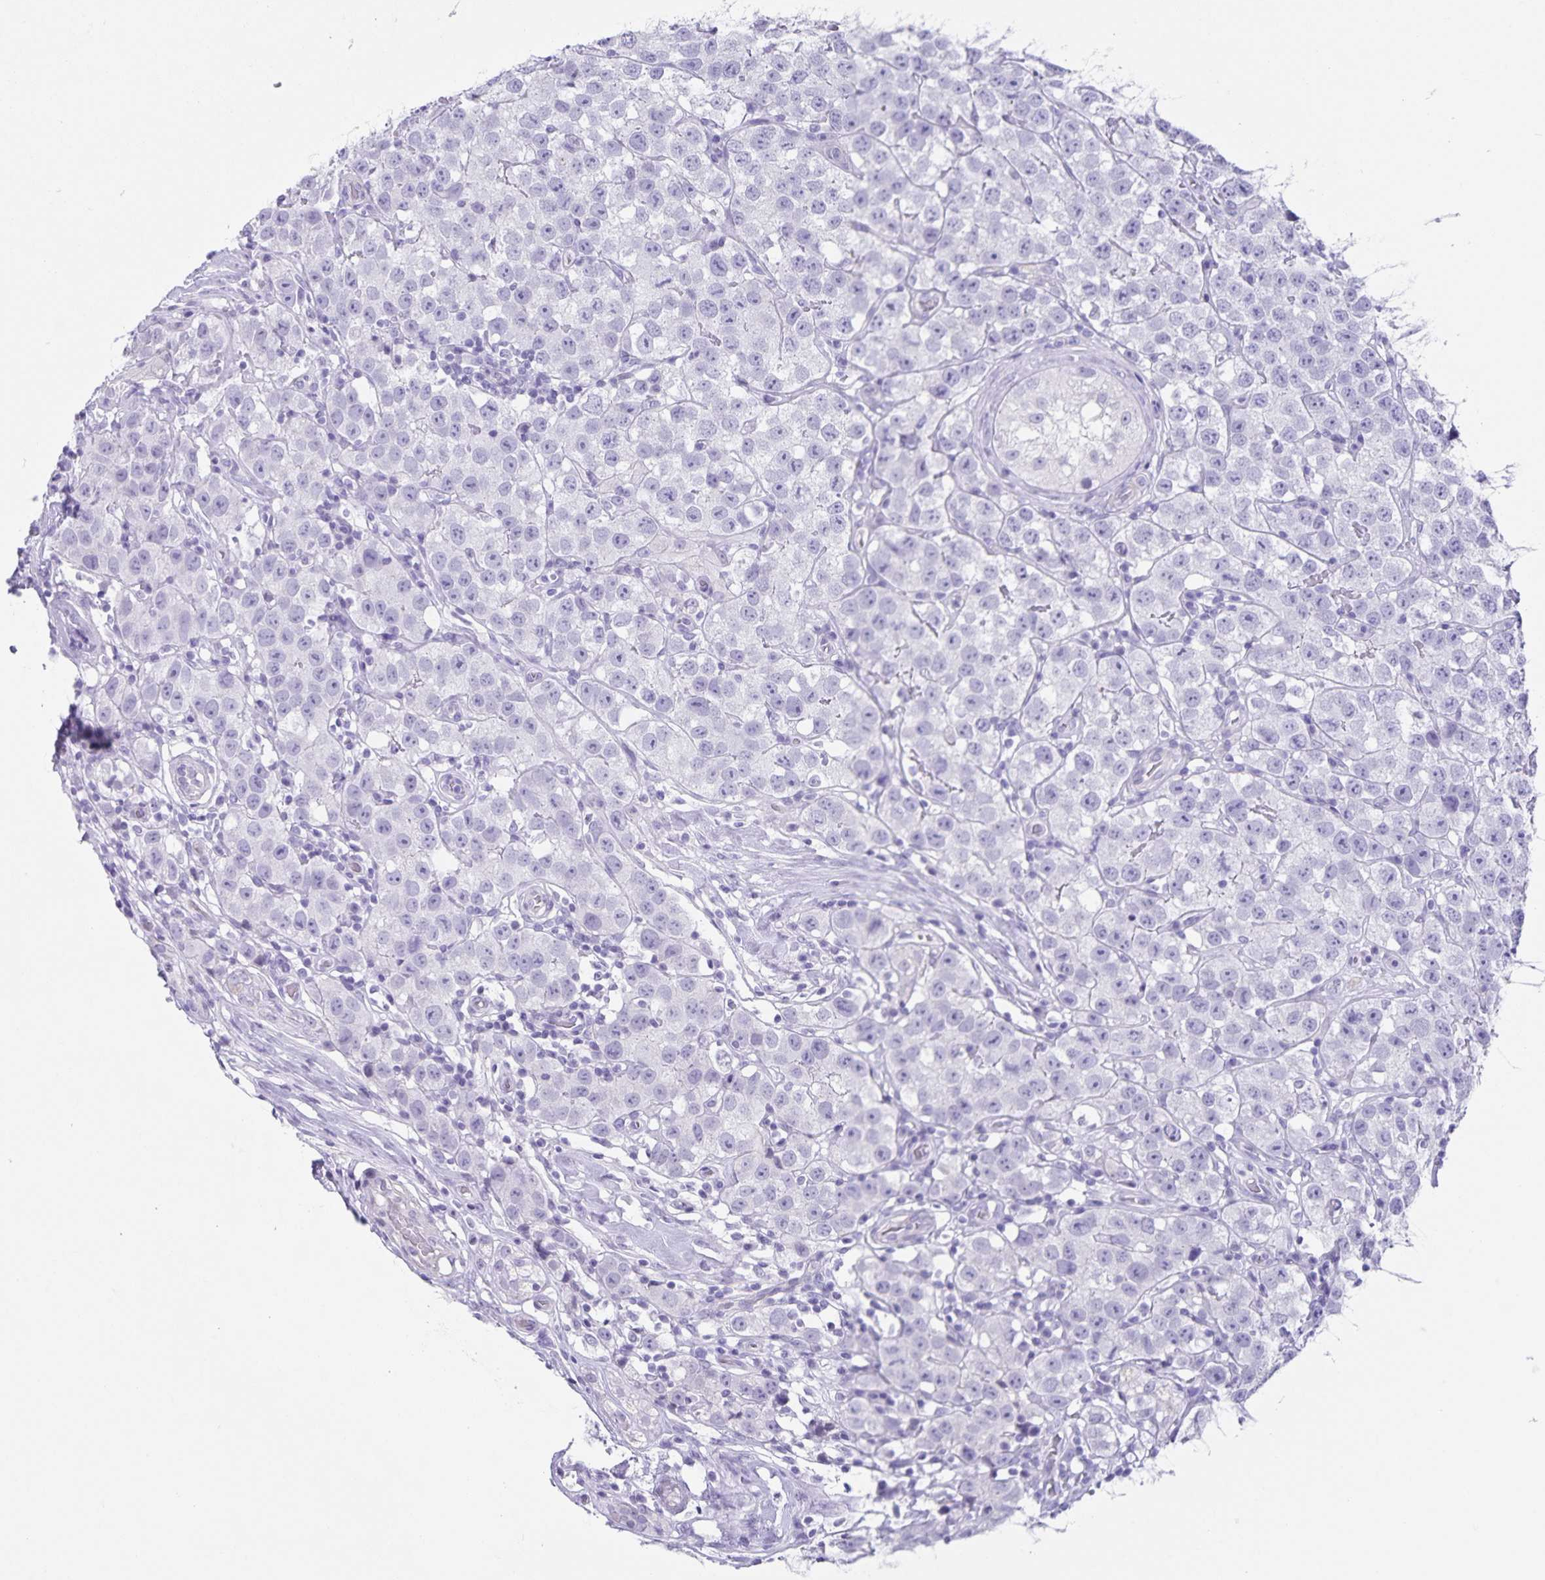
{"staining": {"intensity": "negative", "quantity": "none", "location": "none"}, "tissue": "testis cancer", "cell_type": "Tumor cells", "image_type": "cancer", "snomed": [{"axis": "morphology", "description": "Seminoma, NOS"}, {"axis": "topography", "description": "Testis"}], "caption": "This image is of seminoma (testis) stained with IHC to label a protein in brown with the nuclei are counter-stained blue. There is no staining in tumor cells. (DAB immunohistochemistry with hematoxylin counter stain).", "gene": "C11orf42", "patient": {"sex": "male", "age": 34}}